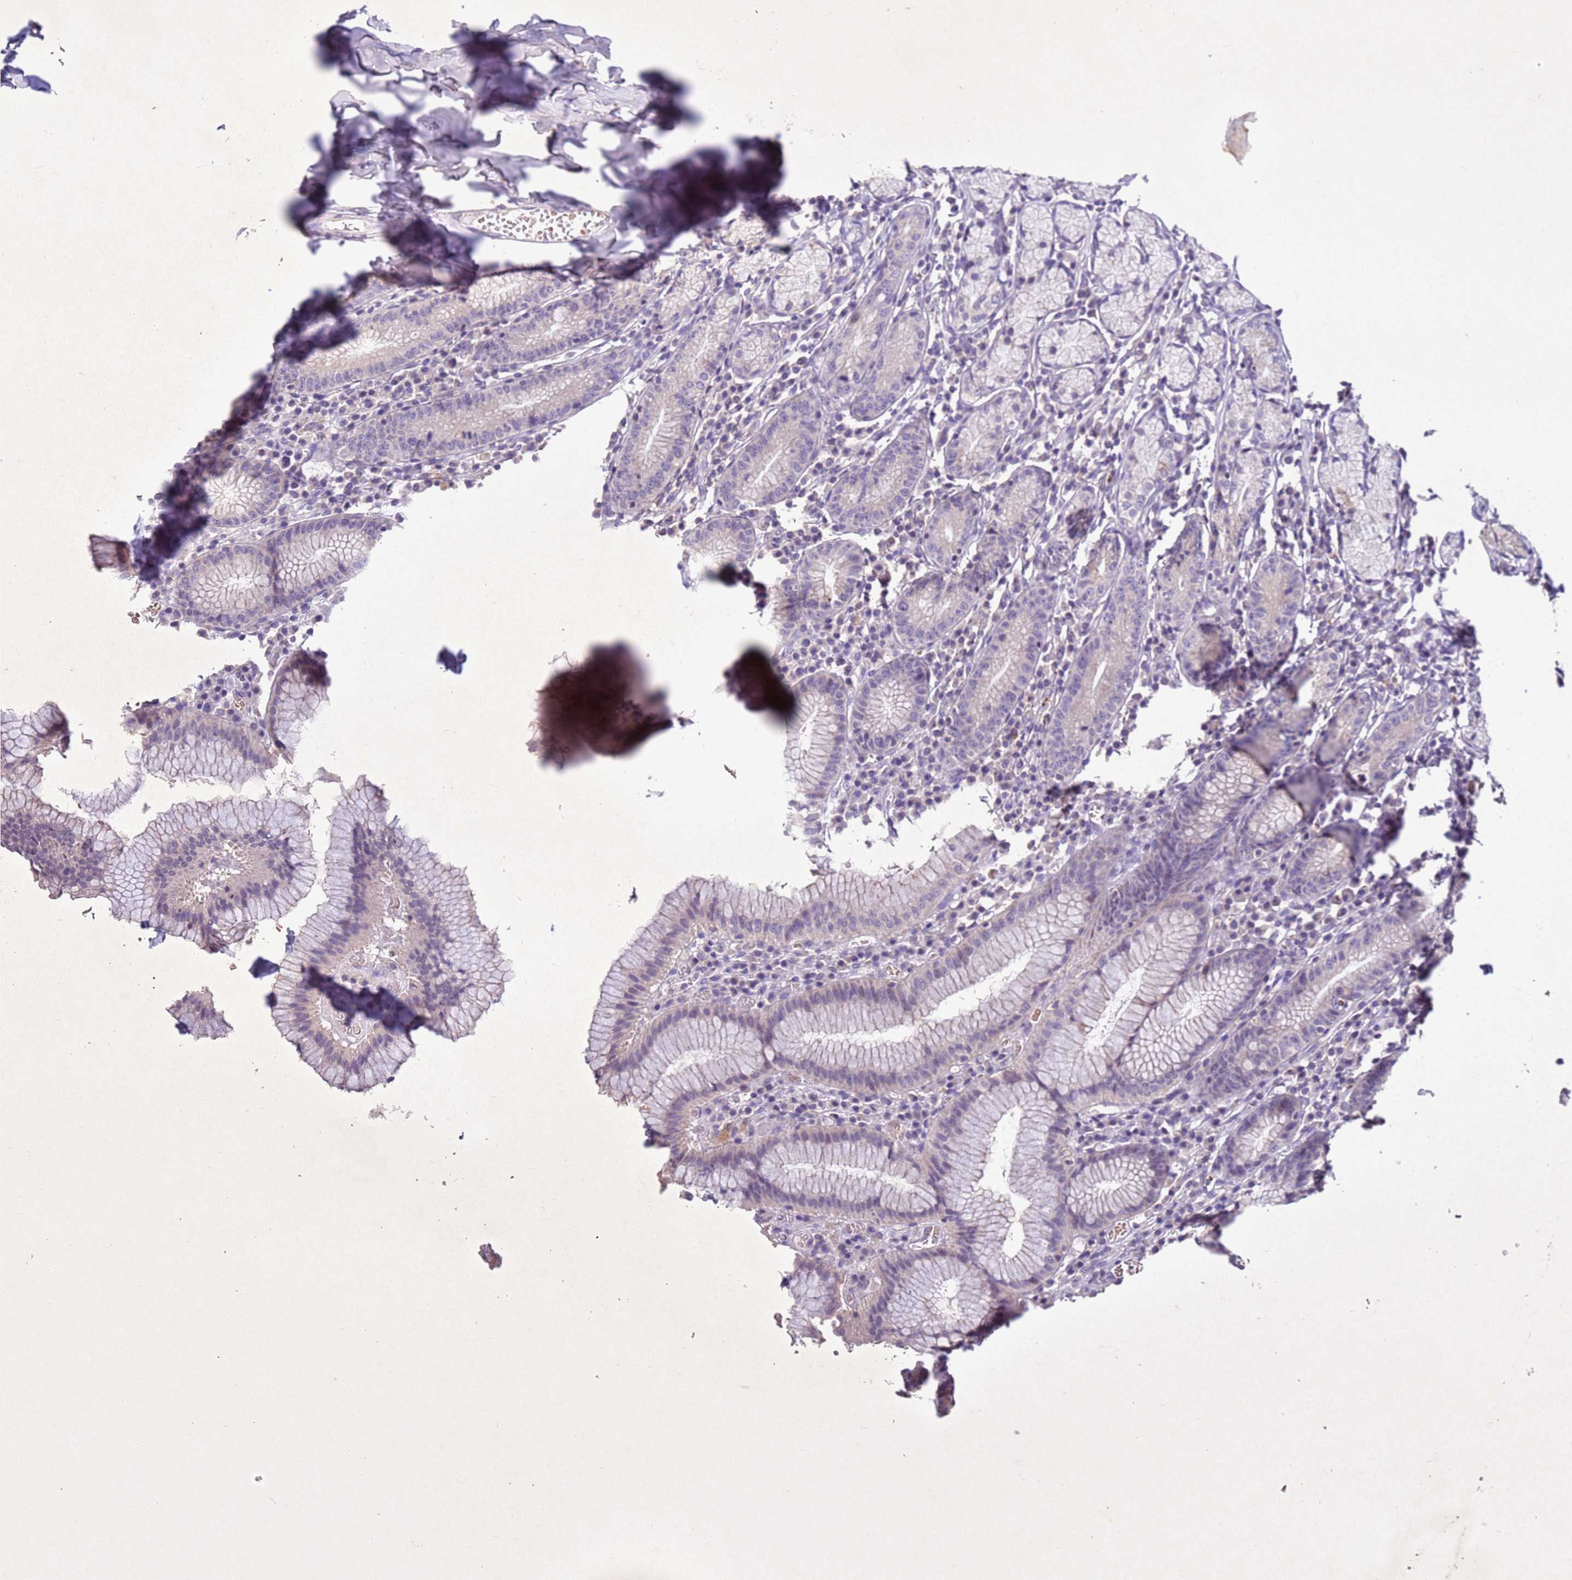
{"staining": {"intensity": "moderate", "quantity": "25%-75%", "location": "cytoplasmic/membranous"}, "tissue": "stomach", "cell_type": "Glandular cells", "image_type": "normal", "snomed": [{"axis": "morphology", "description": "Normal tissue, NOS"}, {"axis": "topography", "description": "Stomach"}], "caption": "IHC histopathology image of unremarkable stomach: stomach stained using immunohistochemistry (IHC) demonstrates medium levels of moderate protein expression localized specifically in the cytoplasmic/membranous of glandular cells, appearing as a cytoplasmic/membranous brown color.", "gene": "NLRP11", "patient": {"sex": "male", "age": 55}}